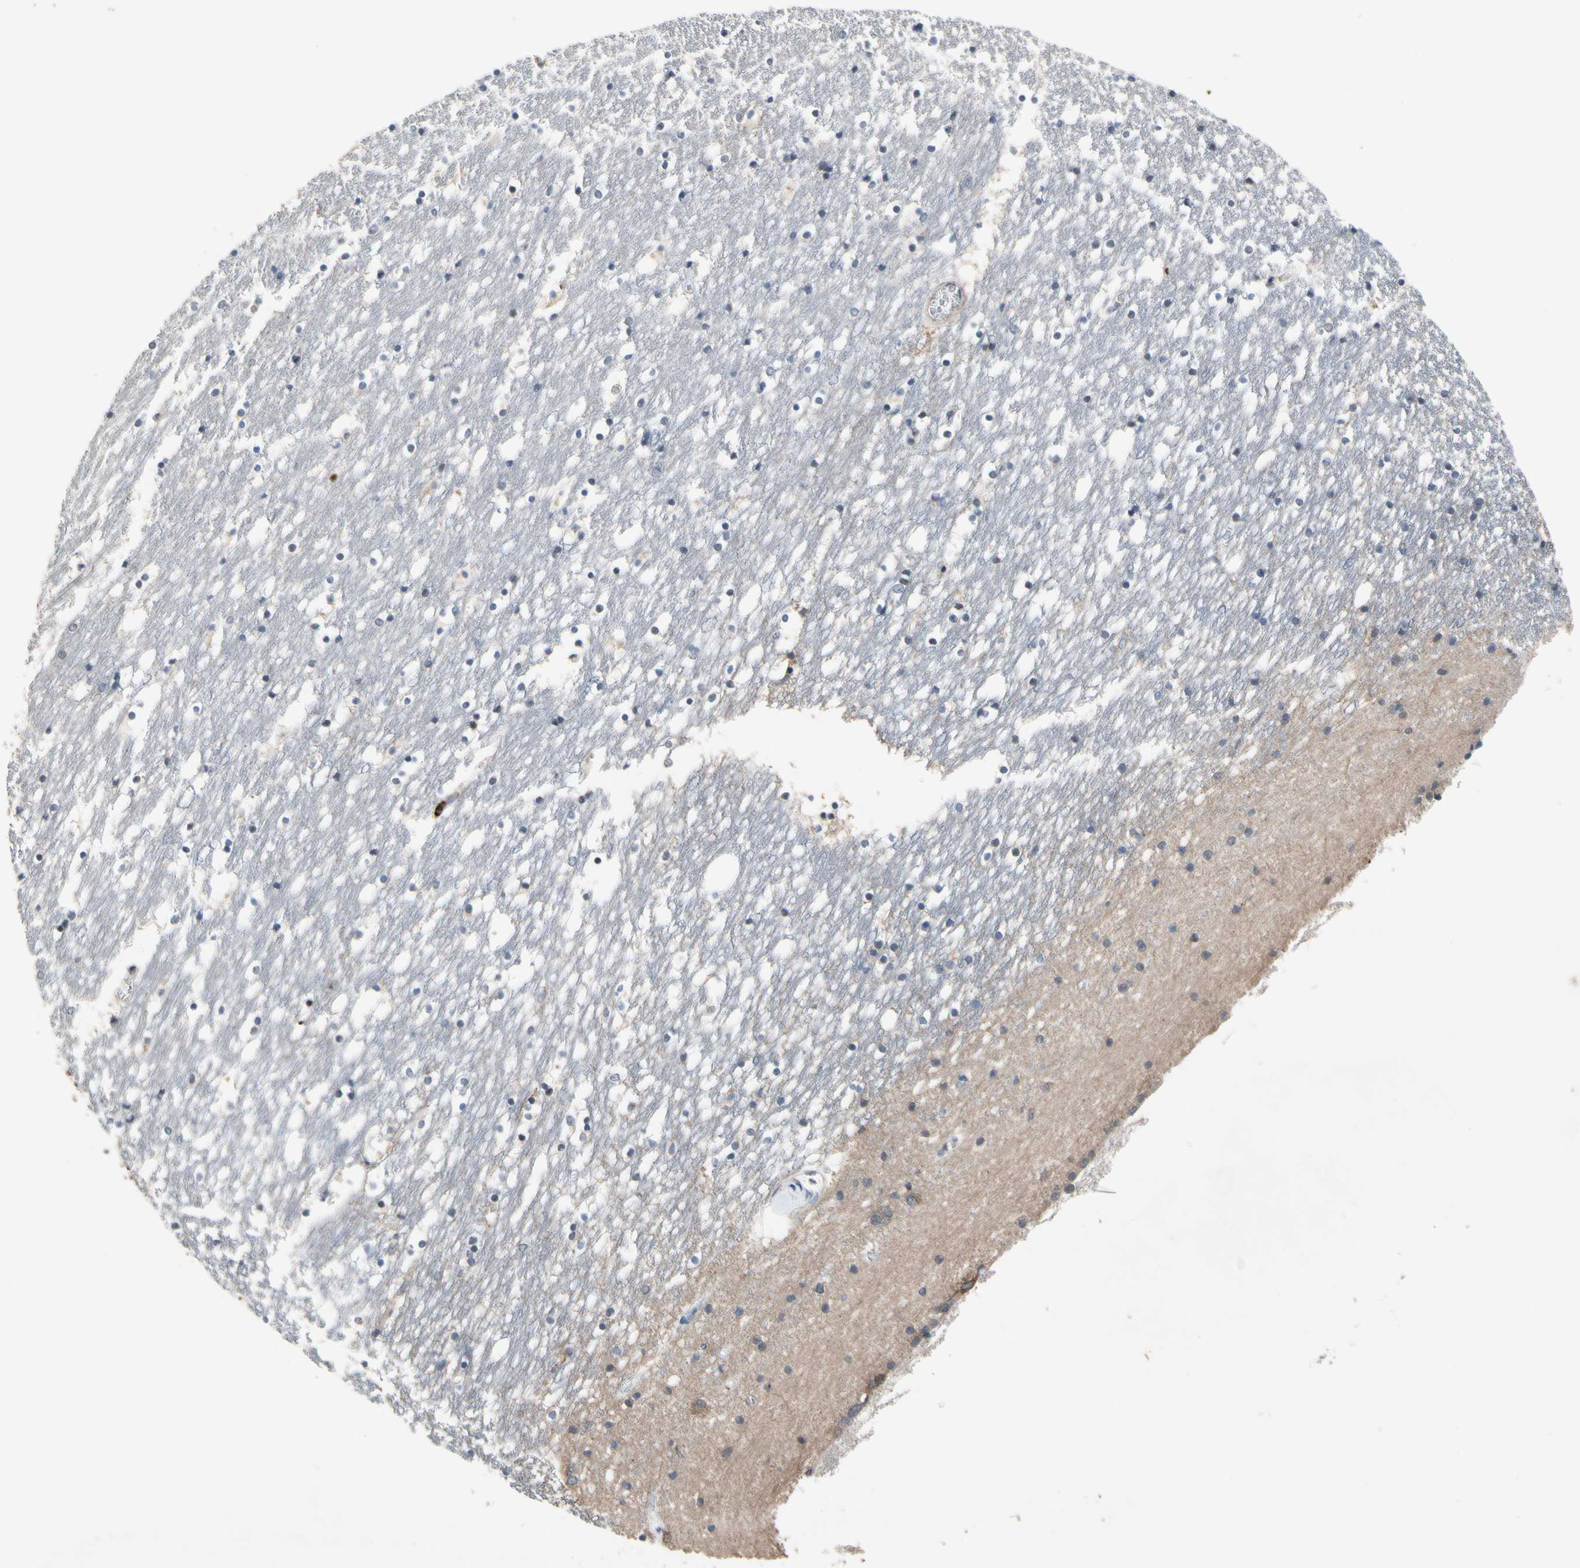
{"staining": {"intensity": "negative", "quantity": "none", "location": "none"}, "tissue": "caudate", "cell_type": "Glial cells", "image_type": "normal", "snomed": [{"axis": "morphology", "description": "Normal tissue, NOS"}, {"axis": "topography", "description": "Lateral ventricle wall"}], "caption": "High power microscopy image of an immunohistochemistry micrograph of benign caudate, revealing no significant staining in glial cells. (Brightfield microscopy of DAB immunohistochemistry at high magnification).", "gene": "TBX21", "patient": {"sex": "male", "age": 45}}